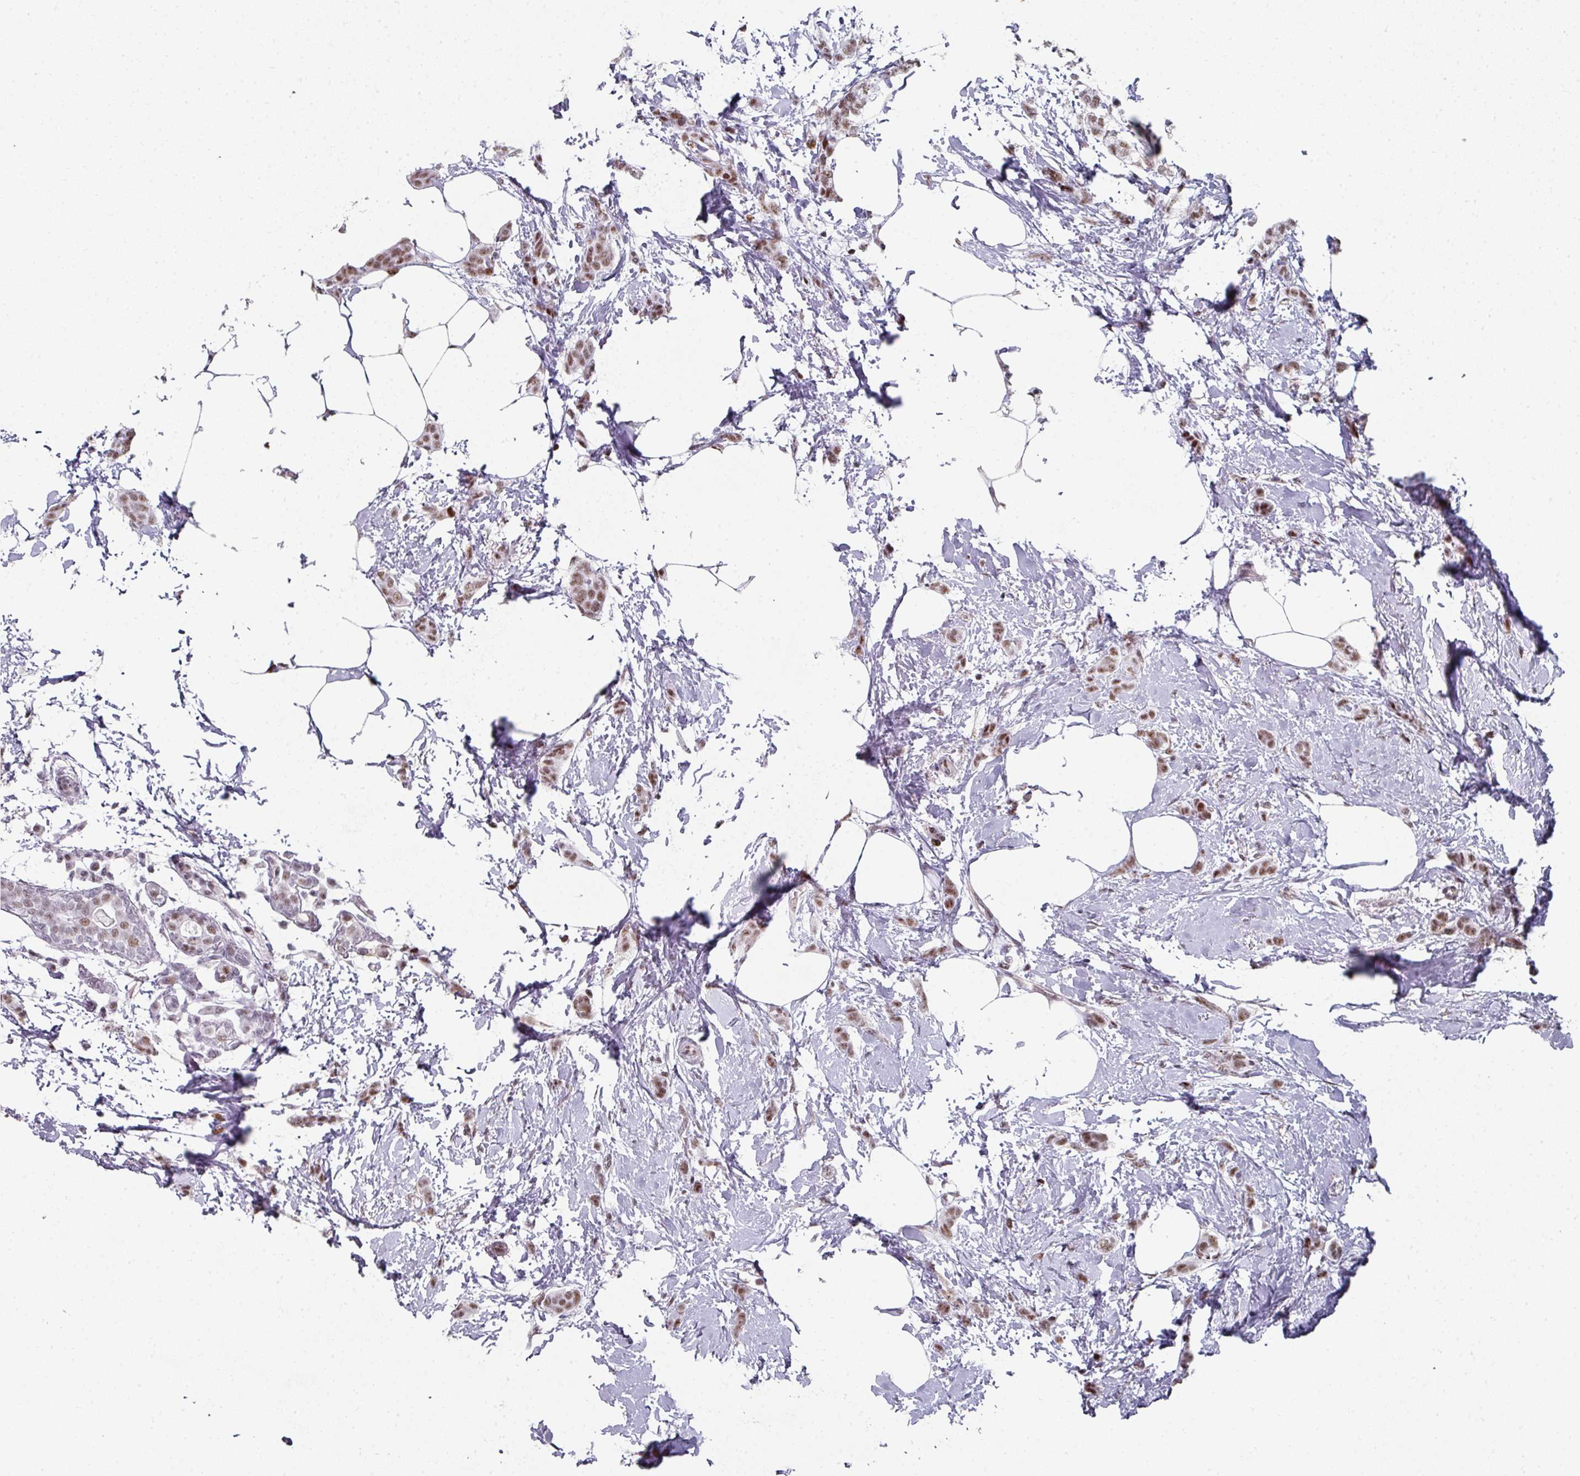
{"staining": {"intensity": "moderate", "quantity": ">75%", "location": "nuclear"}, "tissue": "breast cancer", "cell_type": "Tumor cells", "image_type": "cancer", "snomed": [{"axis": "morphology", "description": "Duct carcinoma"}, {"axis": "topography", "description": "Breast"}], "caption": "Protein staining demonstrates moderate nuclear staining in about >75% of tumor cells in breast cancer (invasive ductal carcinoma). (DAB = brown stain, brightfield microscopy at high magnification).", "gene": "SF3B5", "patient": {"sex": "female", "age": 72}}